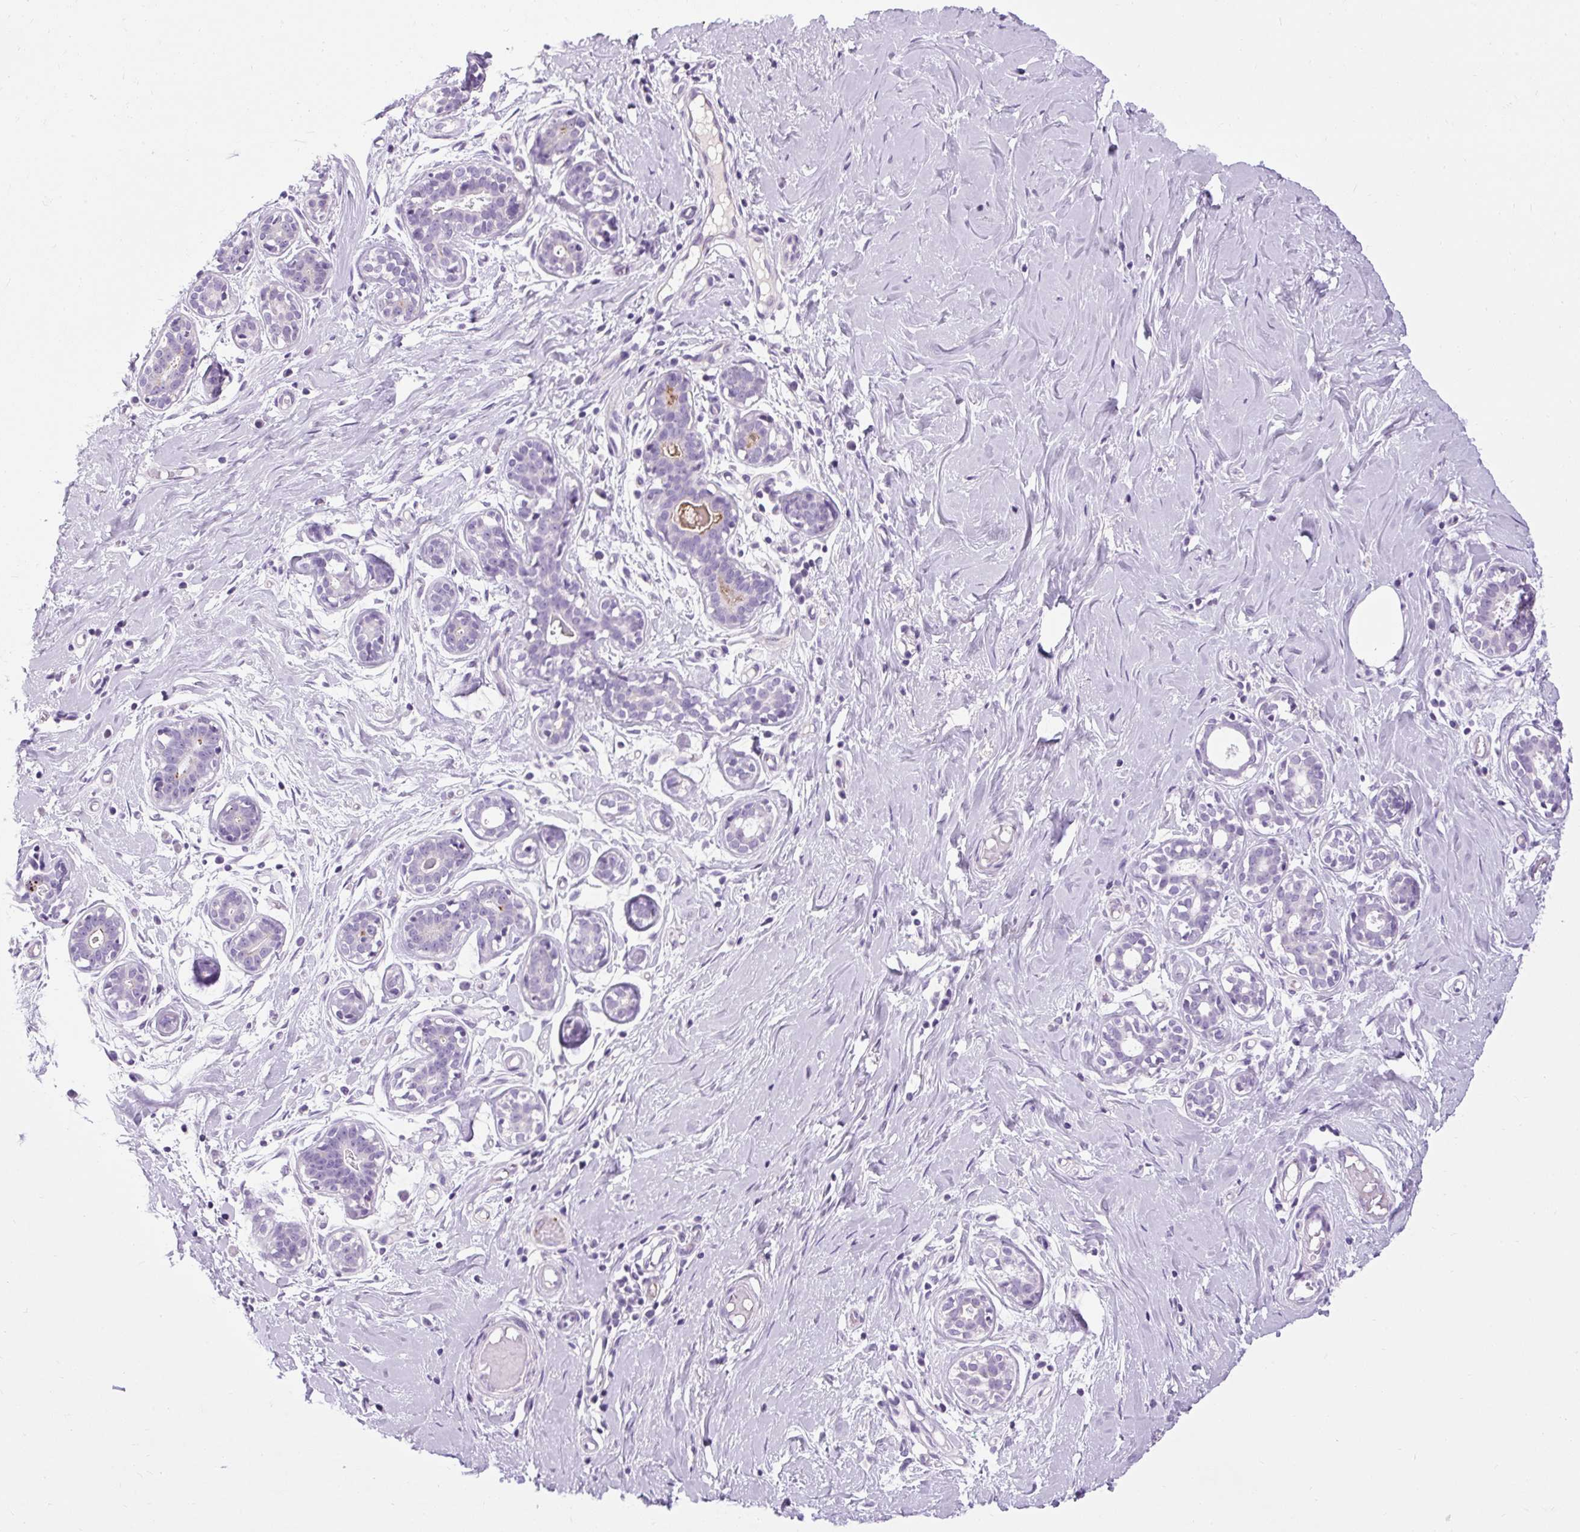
{"staining": {"intensity": "negative", "quantity": "none", "location": "none"}, "tissue": "breast", "cell_type": "Adipocytes", "image_type": "normal", "snomed": [{"axis": "morphology", "description": "Normal tissue, NOS"}, {"axis": "topography", "description": "Breast"}], "caption": "The histopathology image displays no significant staining in adipocytes of breast. Nuclei are stained in blue.", "gene": "B3GNT4", "patient": {"sex": "female", "age": 27}}